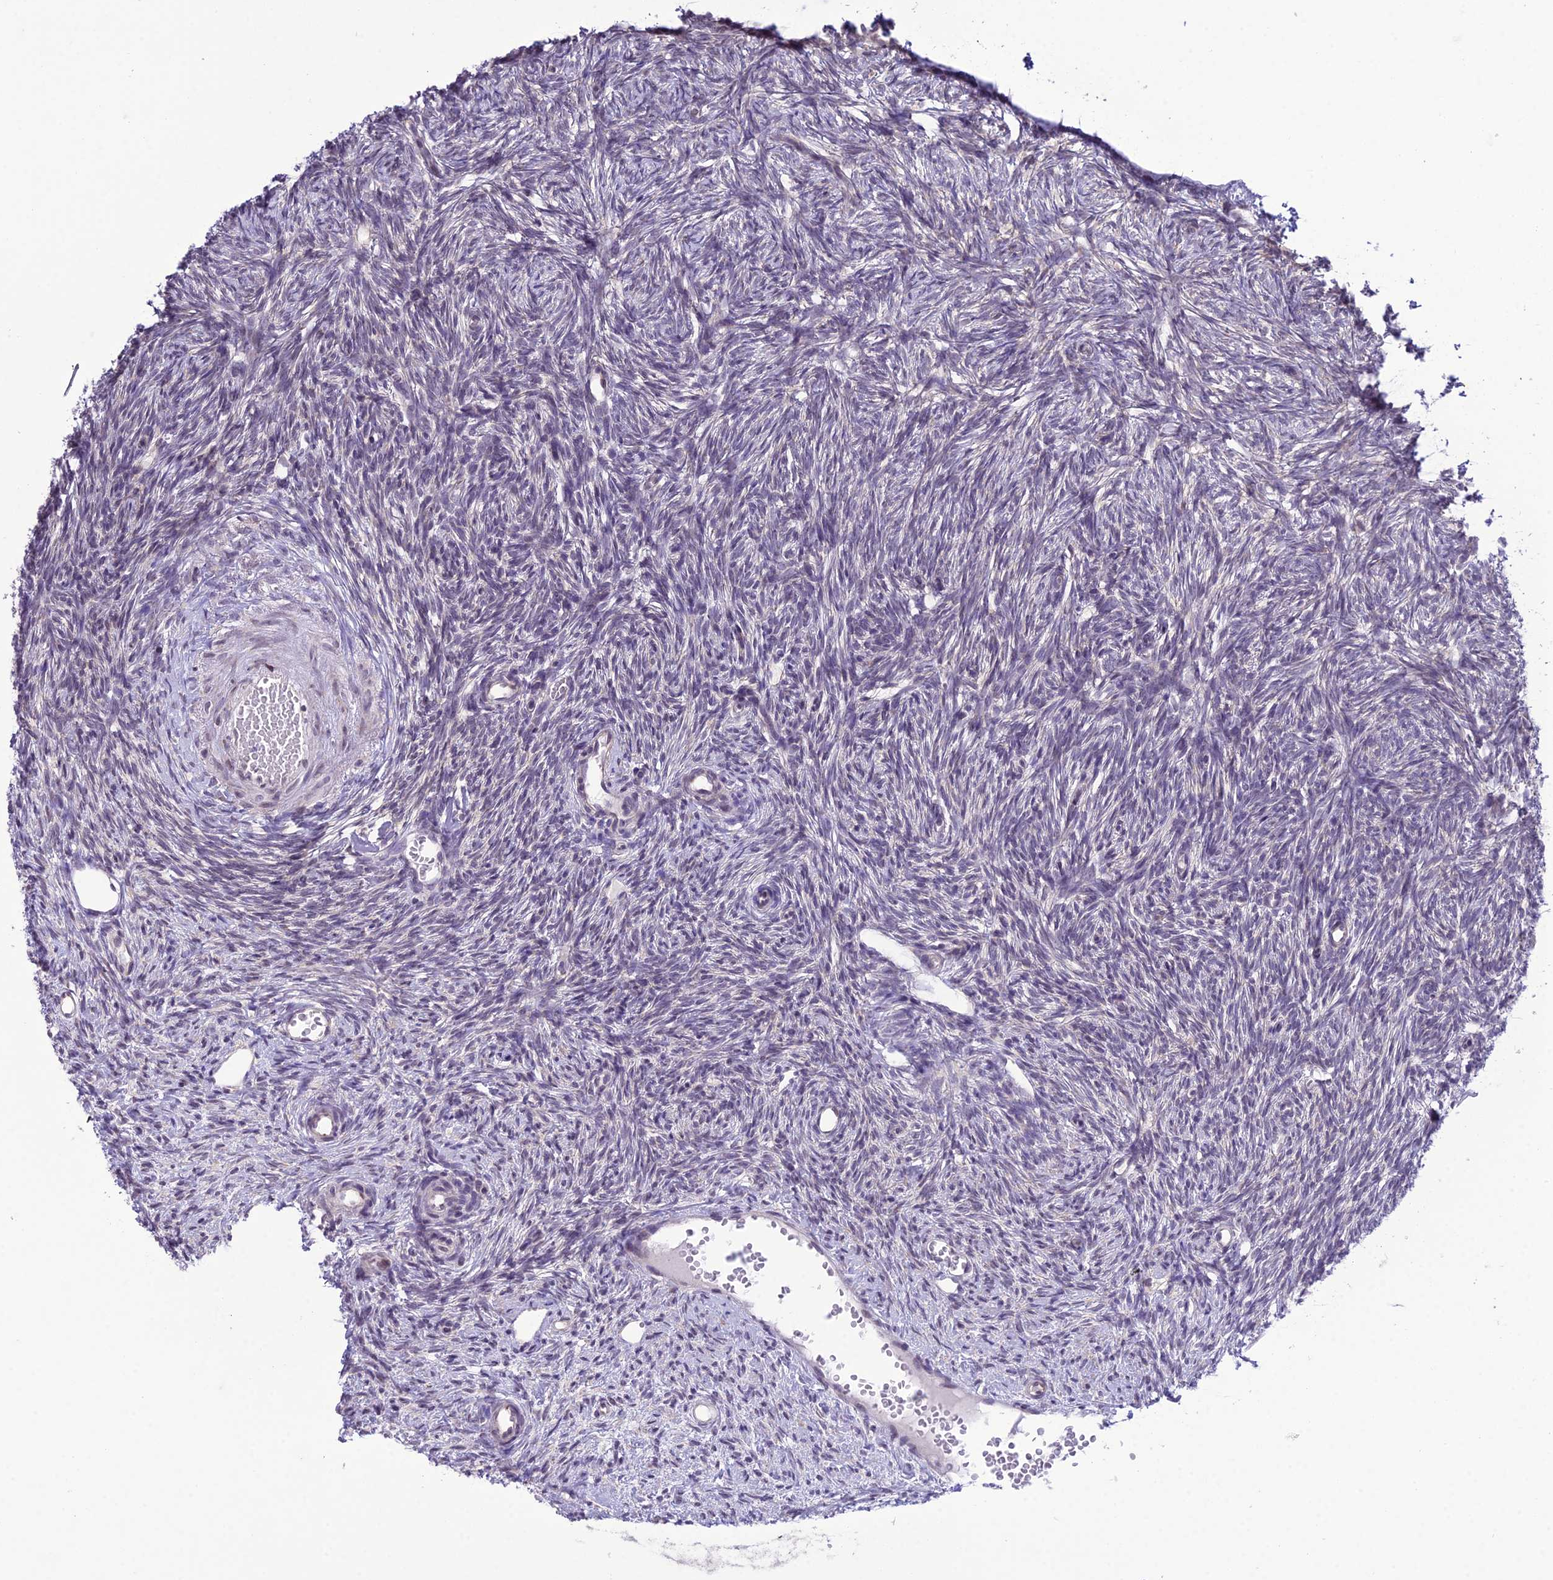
{"staining": {"intensity": "moderate", "quantity": ">75%", "location": "cytoplasmic/membranous"}, "tissue": "ovary", "cell_type": "Follicle cells", "image_type": "normal", "snomed": [{"axis": "morphology", "description": "Normal tissue, NOS"}, {"axis": "topography", "description": "Ovary"}], "caption": "Approximately >75% of follicle cells in benign ovary demonstrate moderate cytoplasmic/membranous protein staining as visualized by brown immunohistochemical staining.", "gene": "RPS26", "patient": {"sex": "female", "age": 51}}